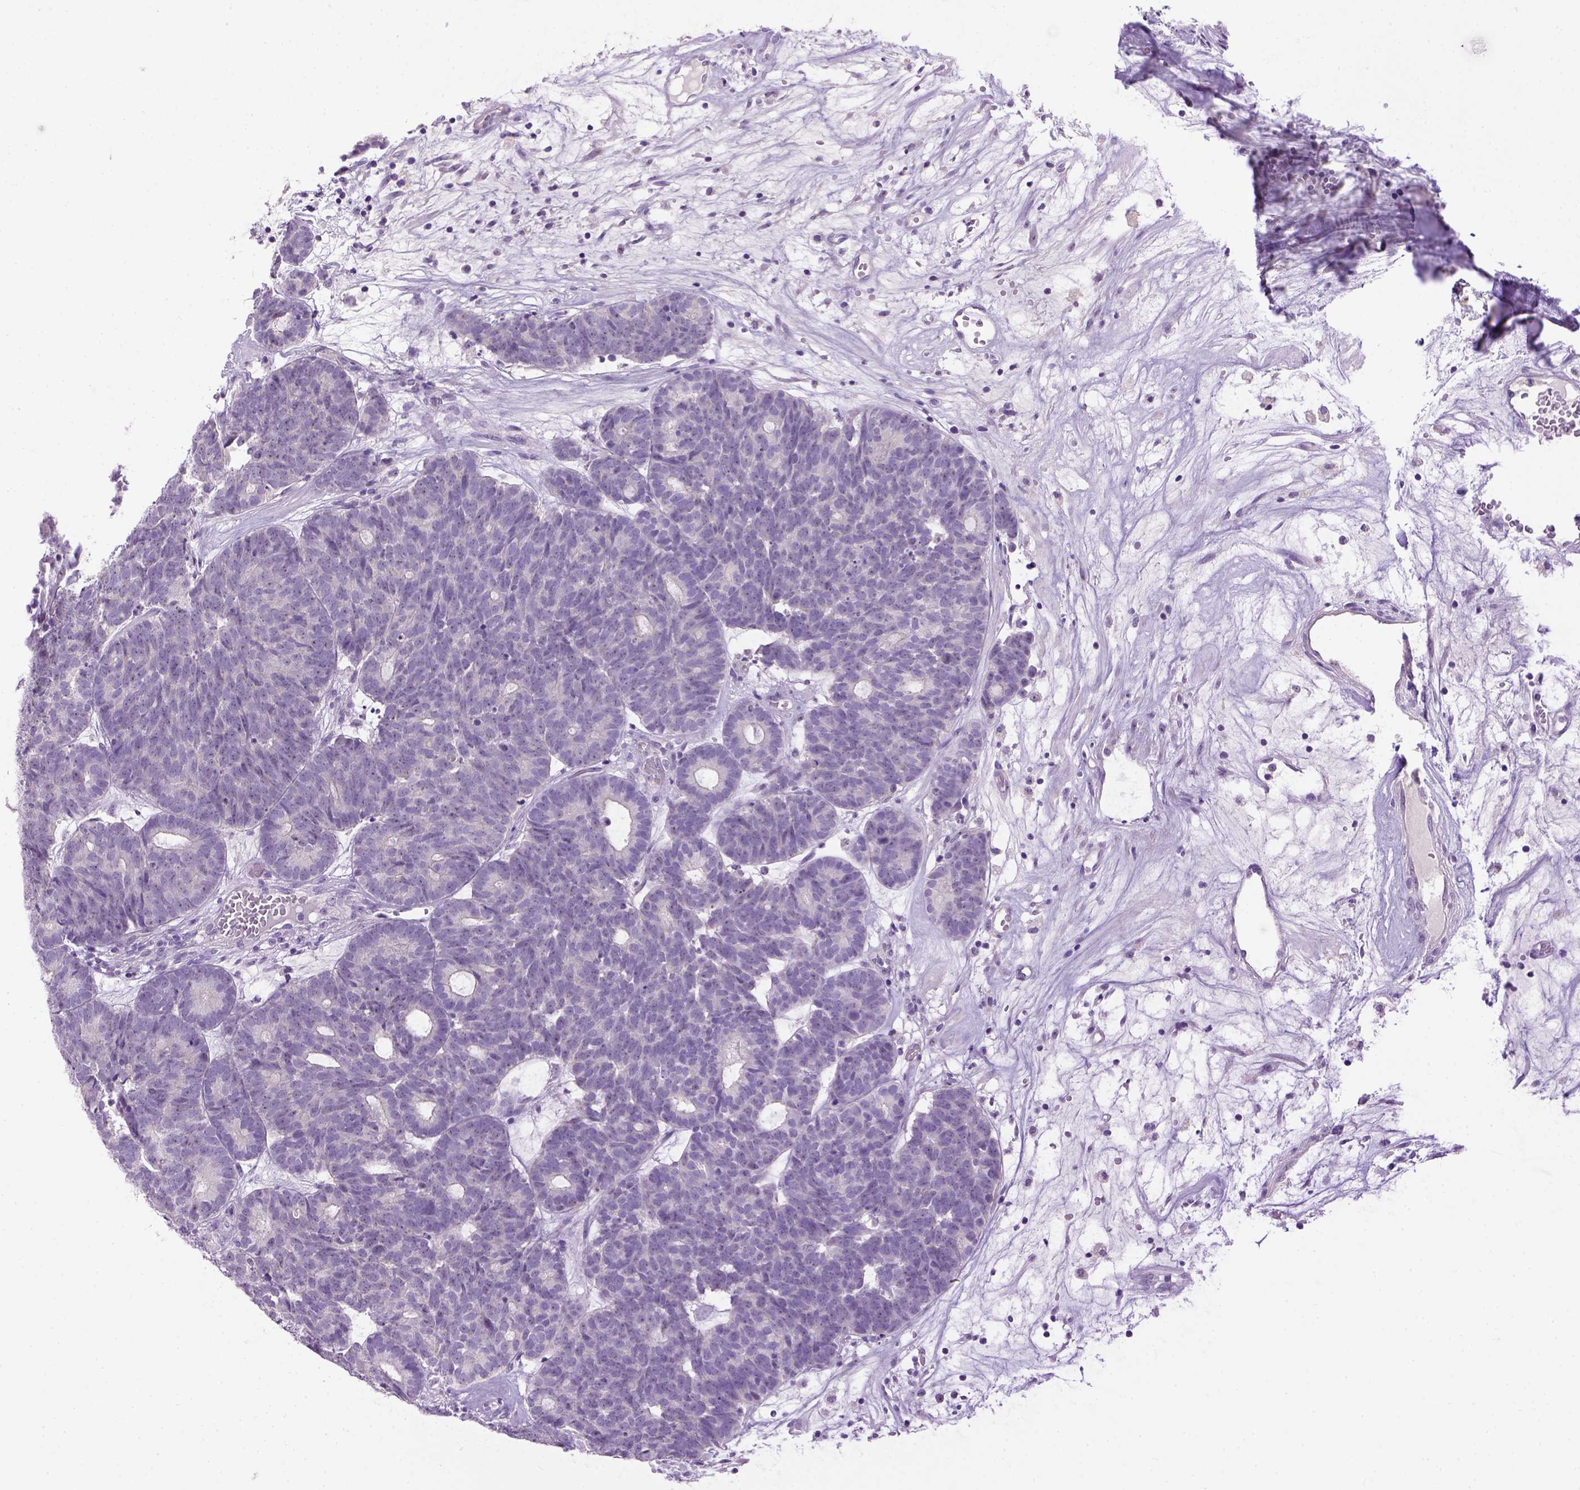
{"staining": {"intensity": "negative", "quantity": "none", "location": "none"}, "tissue": "head and neck cancer", "cell_type": "Tumor cells", "image_type": "cancer", "snomed": [{"axis": "morphology", "description": "Adenocarcinoma, NOS"}, {"axis": "topography", "description": "Head-Neck"}], "caption": "An image of human head and neck cancer is negative for staining in tumor cells.", "gene": "UTP4", "patient": {"sex": "female", "age": 81}}